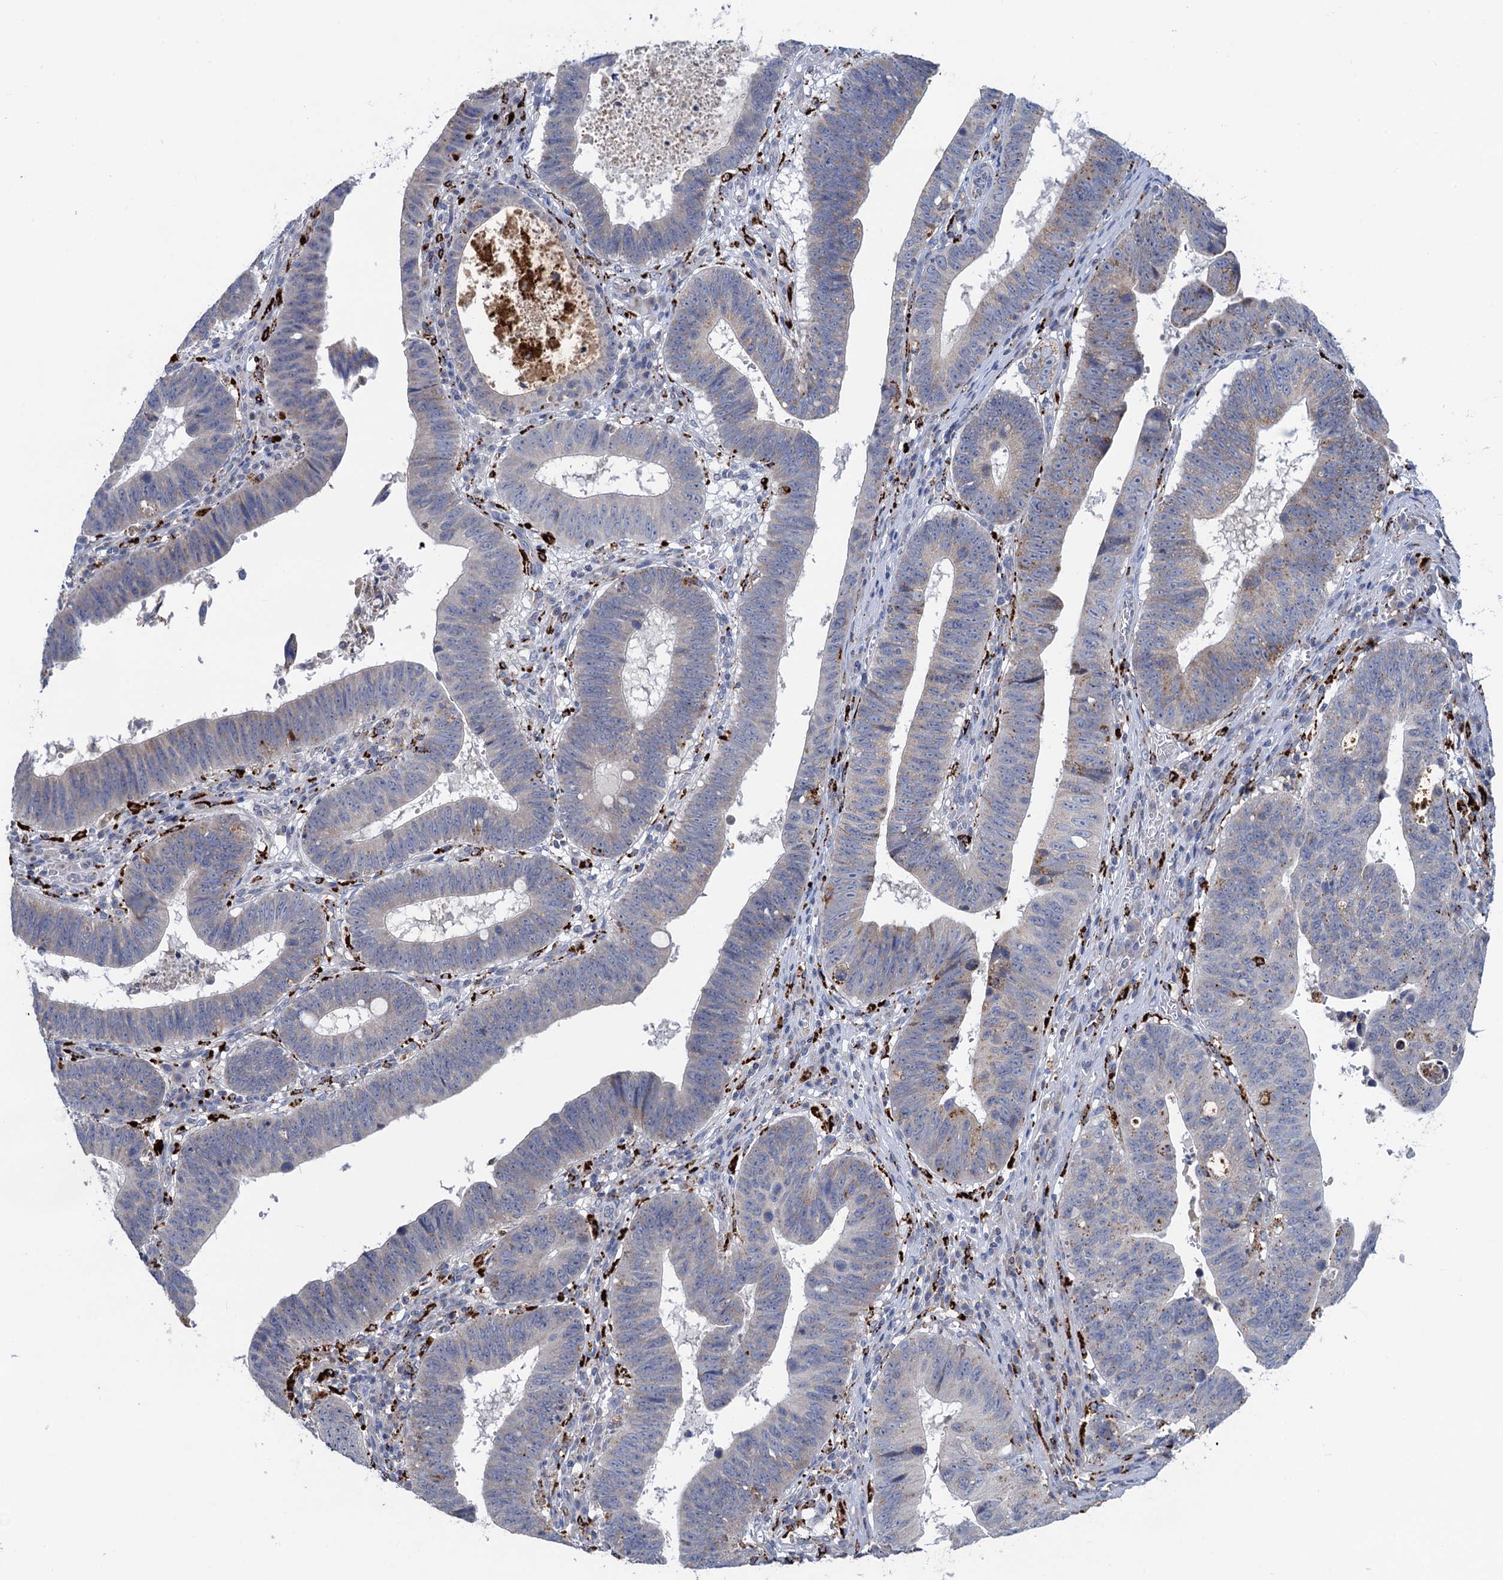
{"staining": {"intensity": "weak", "quantity": "<25%", "location": "cytoplasmic/membranous"}, "tissue": "stomach cancer", "cell_type": "Tumor cells", "image_type": "cancer", "snomed": [{"axis": "morphology", "description": "Adenocarcinoma, NOS"}, {"axis": "topography", "description": "Stomach"}], "caption": "Immunohistochemistry of adenocarcinoma (stomach) exhibits no expression in tumor cells.", "gene": "ANKS3", "patient": {"sex": "male", "age": 59}}